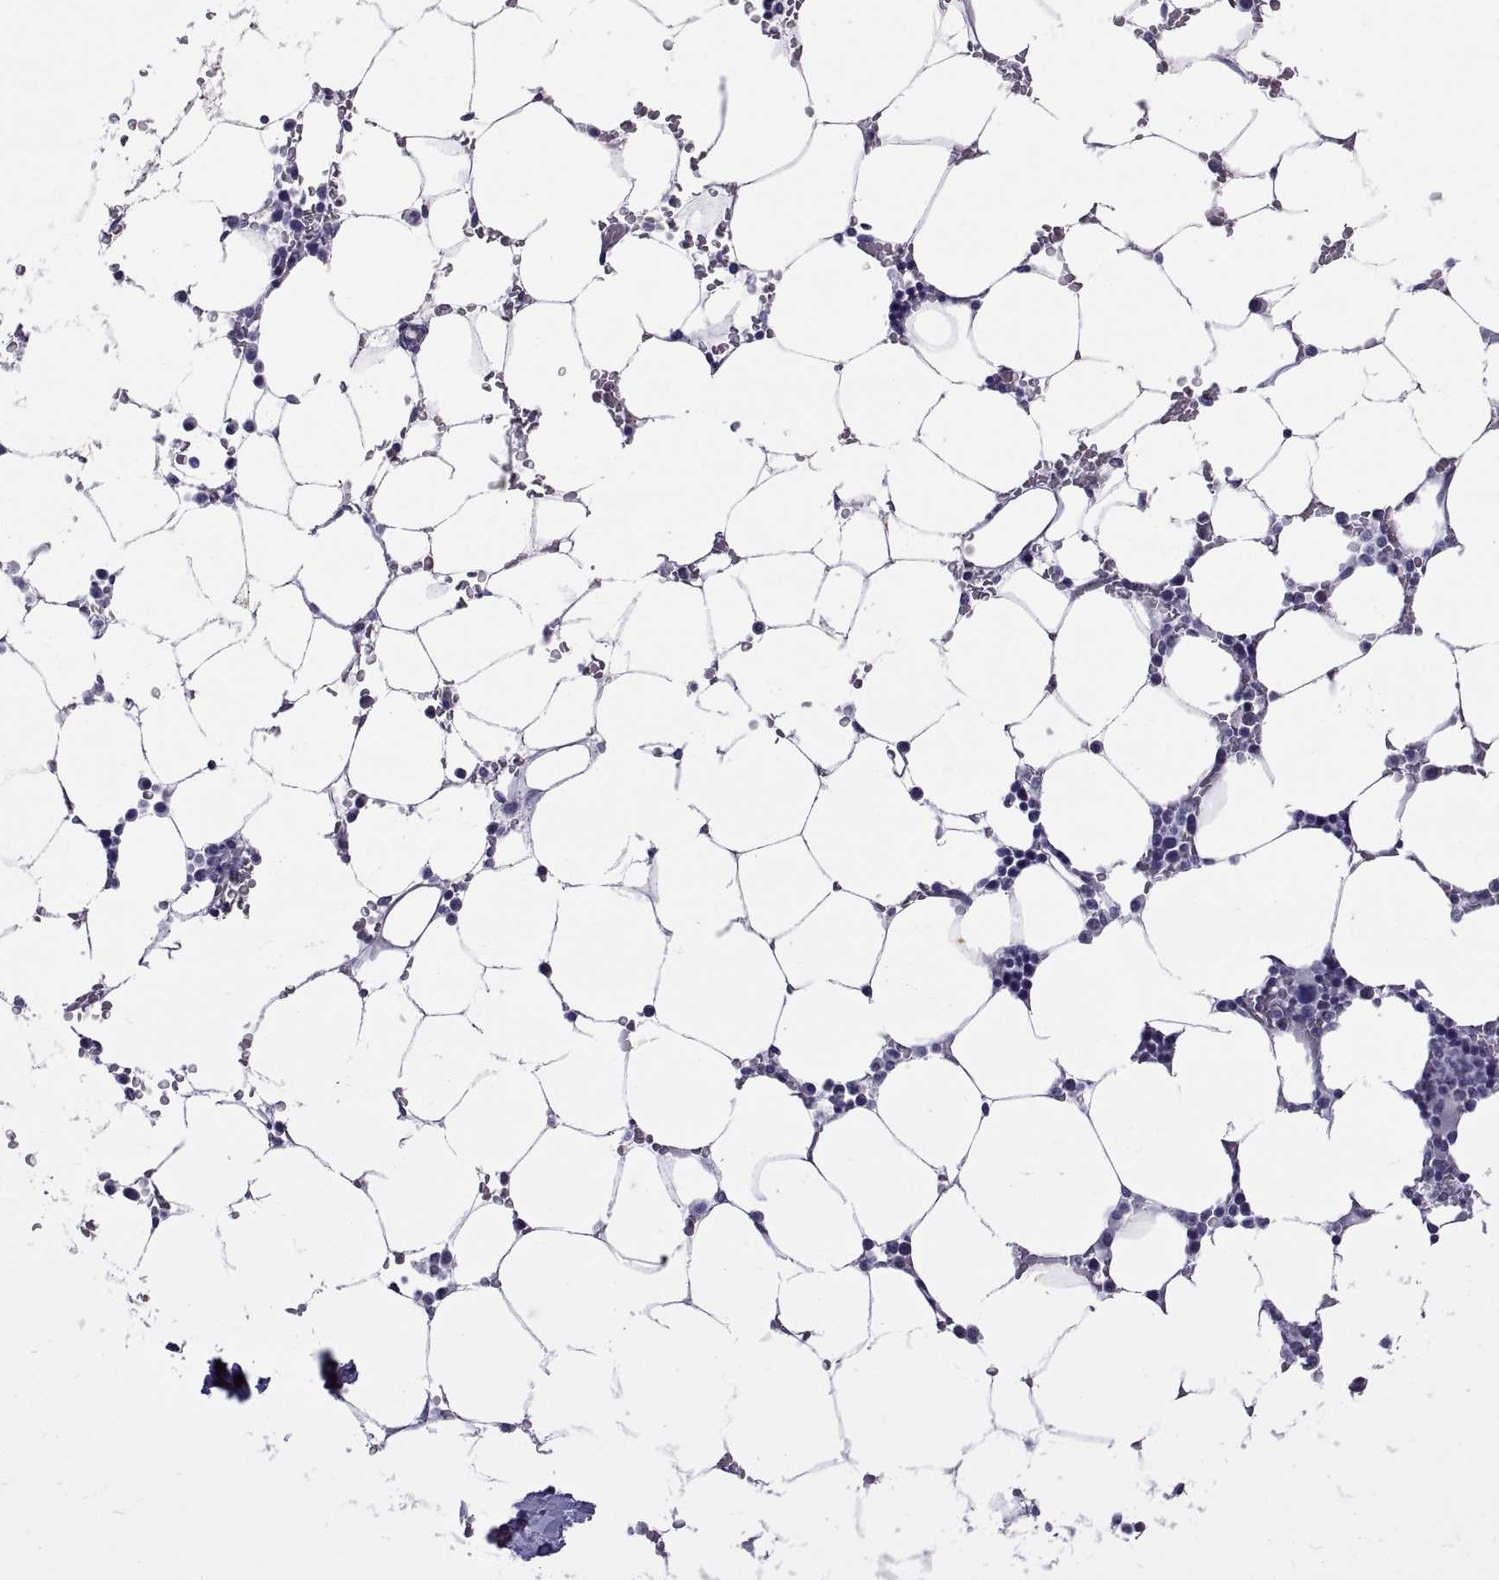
{"staining": {"intensity": "negative", "quantity": "none", "location": "none"}, "tissue": "bone marrow", "cell_type": "Hematopoietic cells", "image_type": "normal", "snomed": [{"axis": "morphology", "description": "Normal tissue, NOS"}, {"axis": "topography", "description": "Bone marrow"}], "caption": "Immunohistochemistry (IHC) histopathology image of normal human bone marrow stained for a protein (brown), which displays no positivity in hematopoietic cells. The staining was performed using DAB (3,3'-diaminobenzidine) to visualize the protein expression in brown, while the nuclei were stained in blue with hematoxylin (Magnification: 20x).", "gene": "KRT77", "patient": {"sex": "female", "age": 52}}